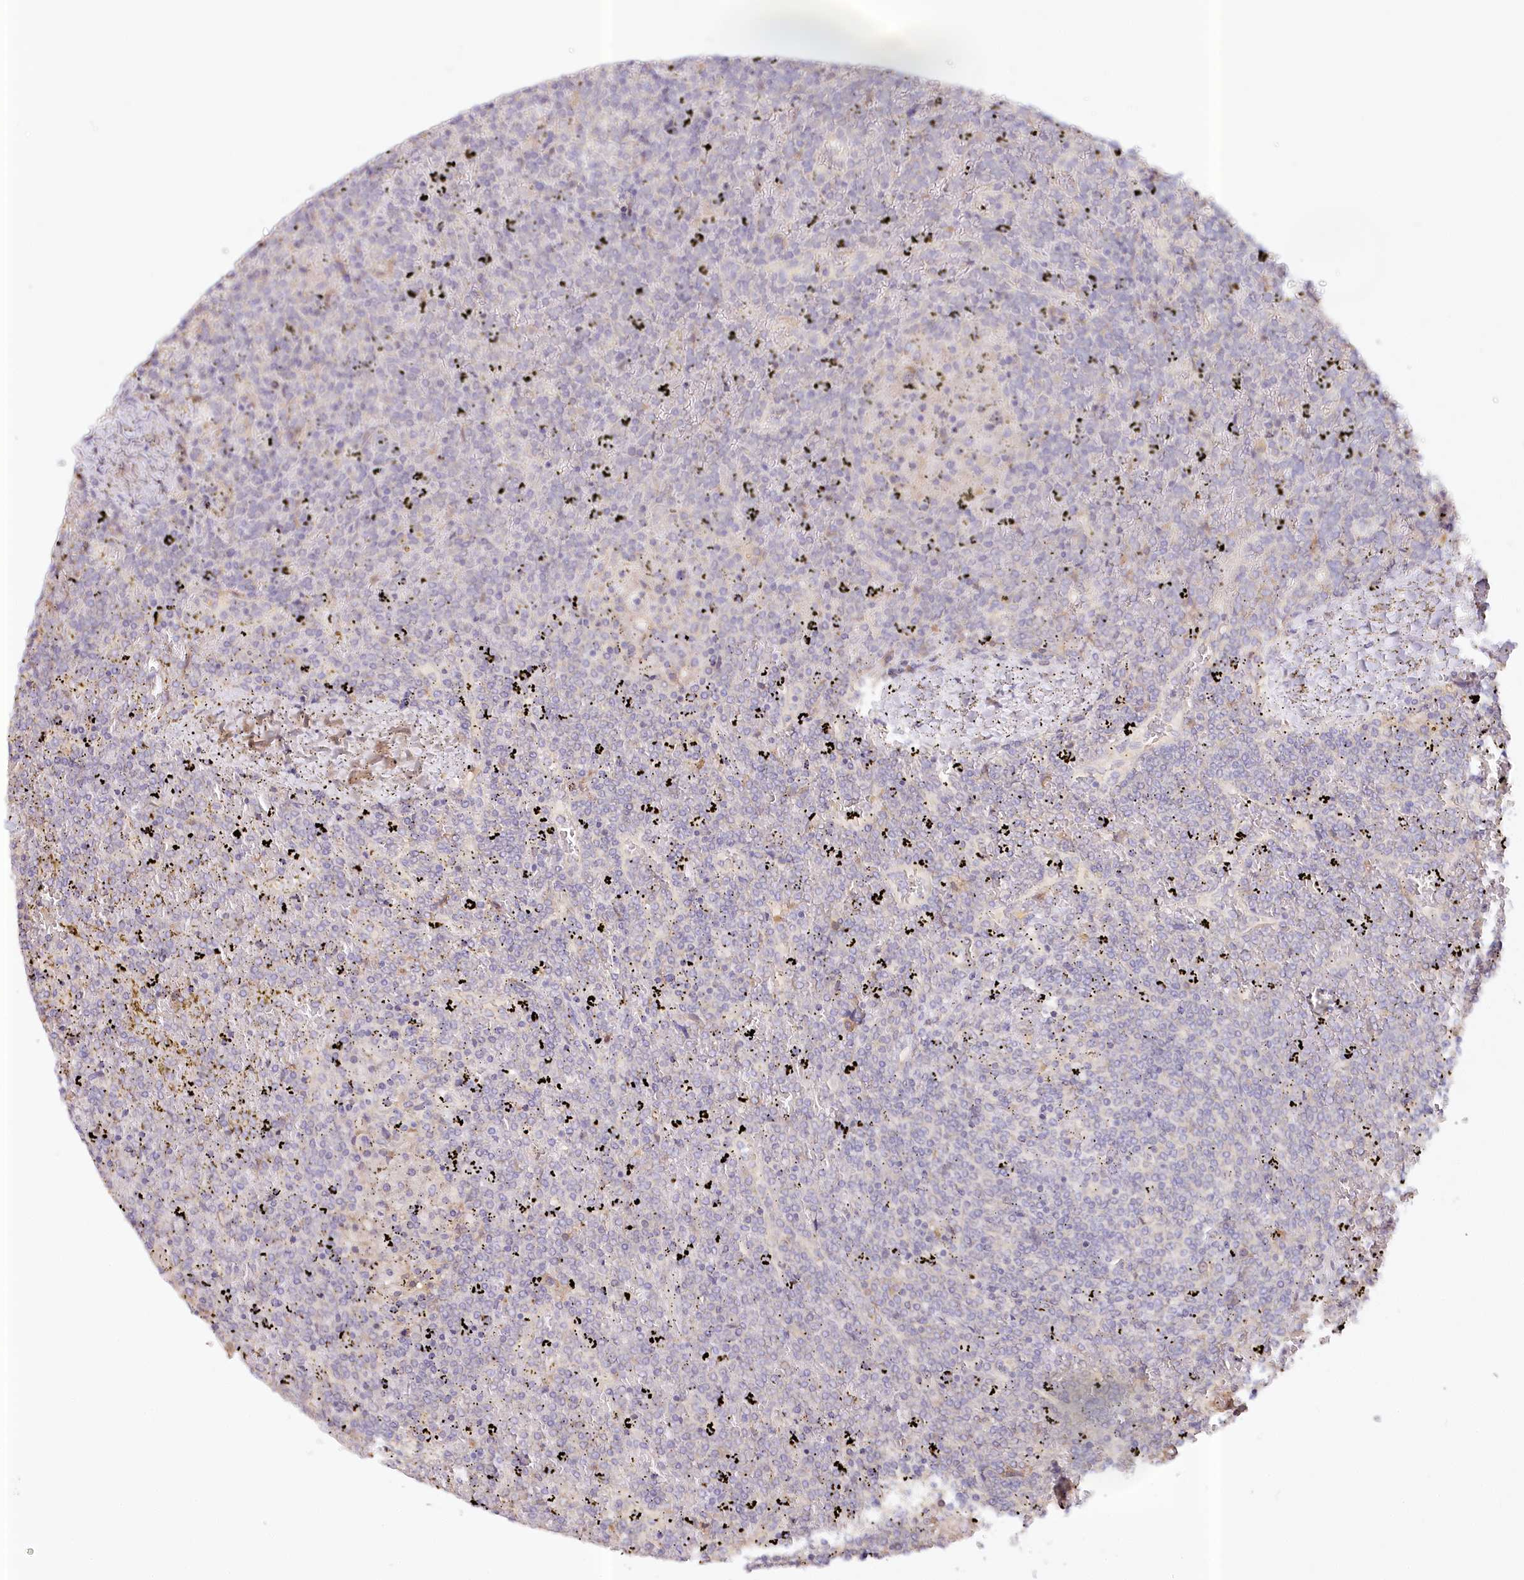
{"staining": {"intensity": "negative", "quantity": "none", "location": "none"}, "tissue": "lymphoma", "cell_type": "Tumor cells", "image_type": "cancer", "snomed": [{"axis": "morphology", "description": "Malignant lymphoma, non-Hodgkin's type, Low grade"}, {"axis": "topography", "description": "Spleen"}], "caption": "There is no significant staining in tumor cells of malignant lymphoma, non-Hodgkin's type (low-grade). The staining was performed using DAB to visualize the protein expression in brown, while the nuclei were stained in blue with hematoxylin (Magnification: 20x).", "gene": "PAIP2", "patient": {"sex": "female", "age": 19}}